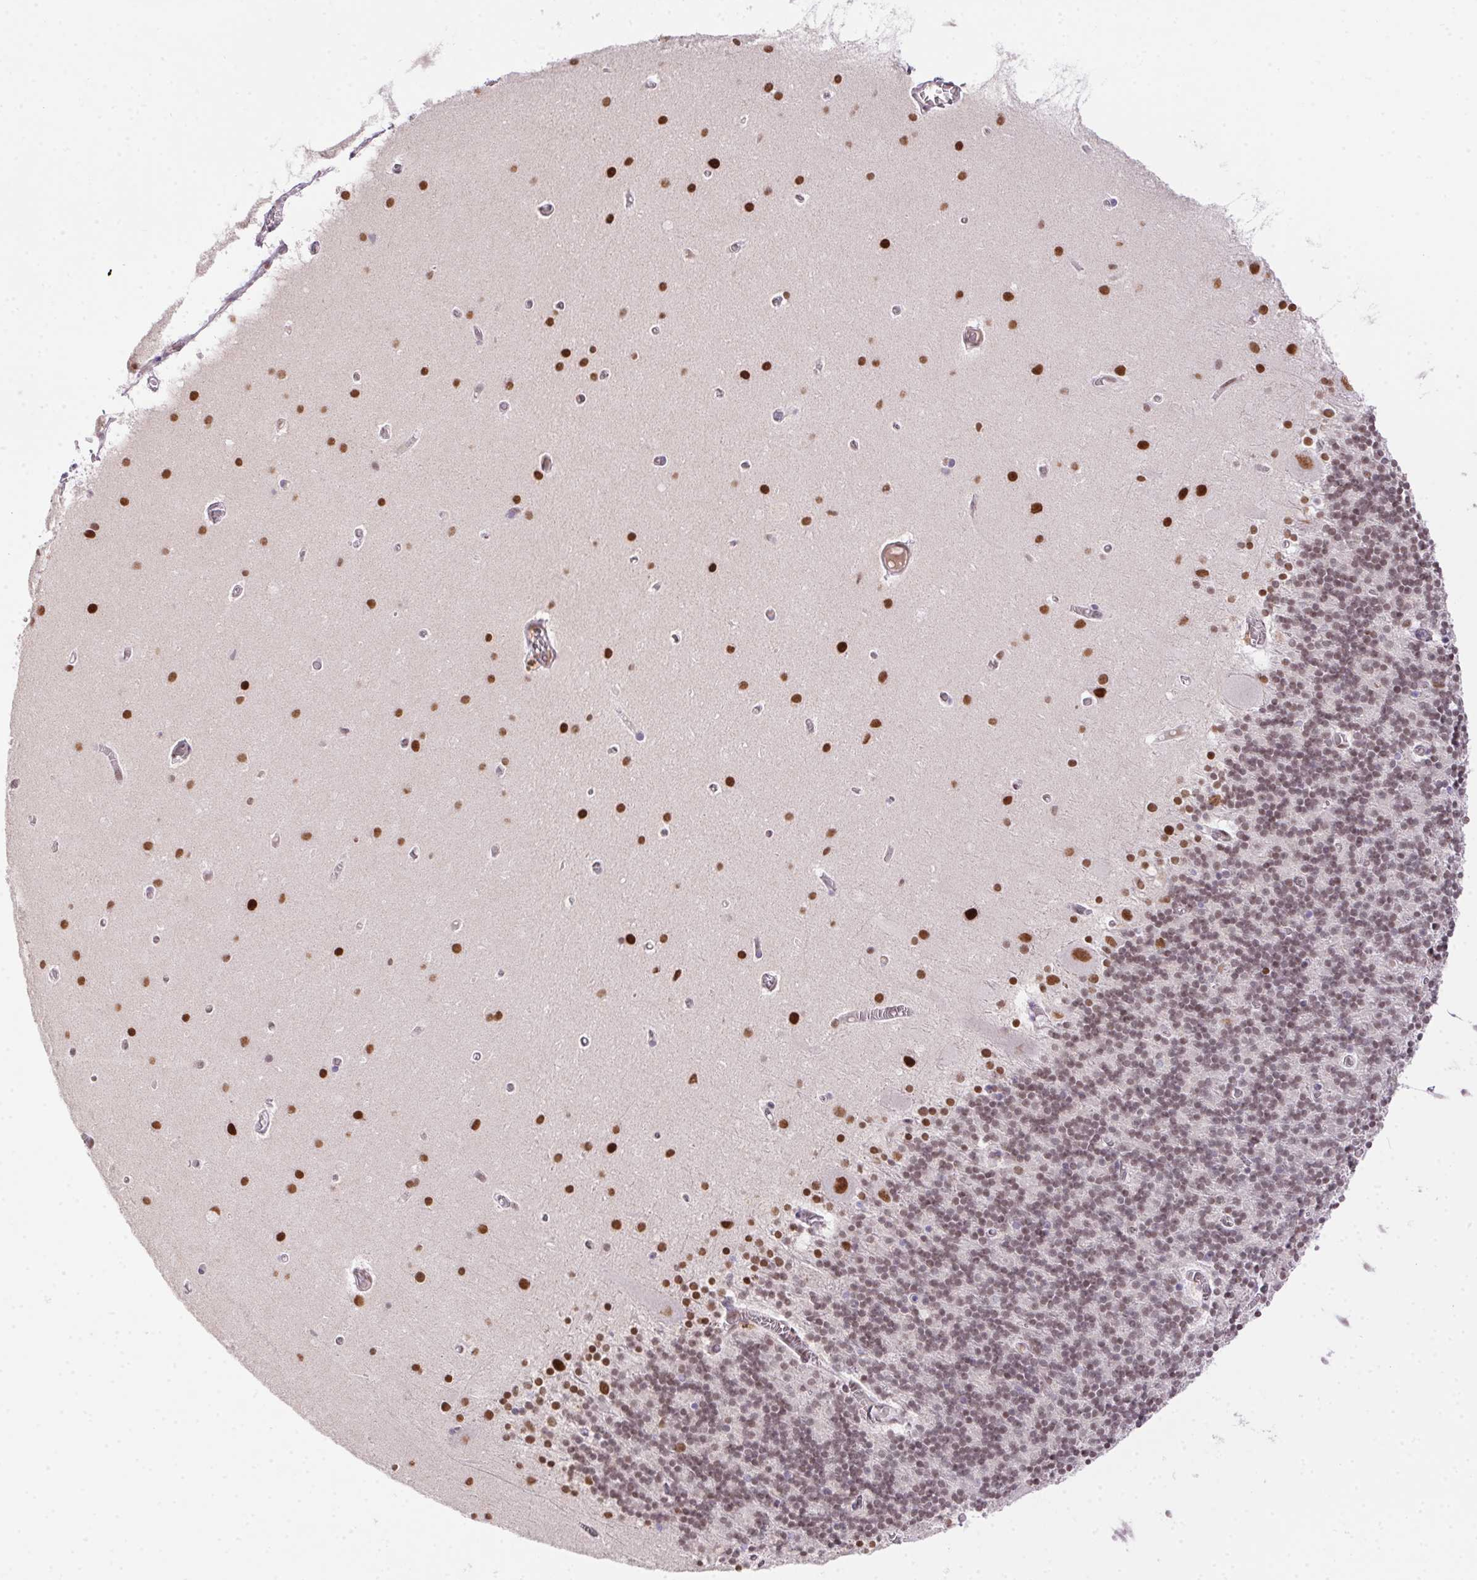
{"staining": {"intensity": "moderate", "quantity": "25%-75%", "location": "nuclear"}, "tissue": "cerebellum", "cell_type": "Cells in granular layer", "image_type": "normal", "snomed": [{"axis": "morphology", "description": "Normal tissue, NOS"}, {"axis": "topography", "description": "Cerebellum"}], "caption": "An immunohistochemistry image of benign tissue is shown. Protein staining in brown shows moderate nuclear positivity in cerebellum within cells in granular layer.", "gene": "SP9", "patient": {"sex": "male", "age": 70}}